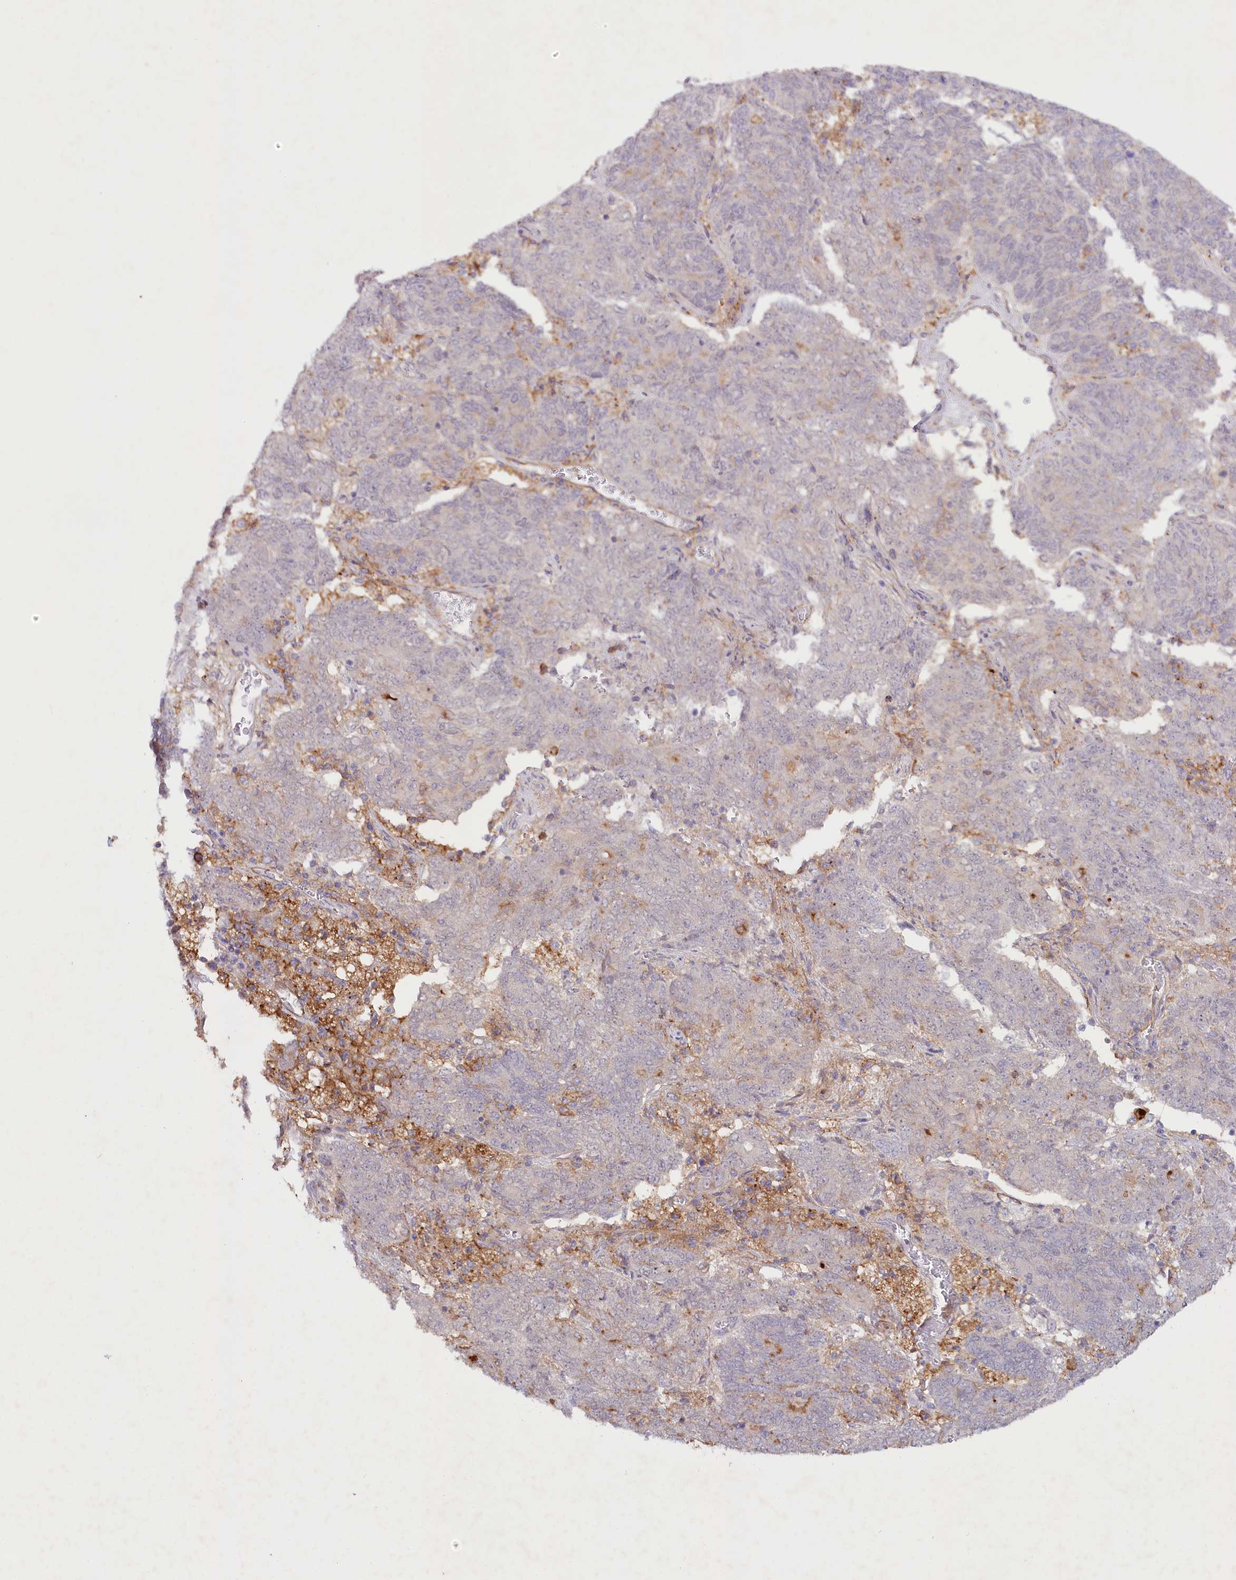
{"staining": {"intensity": "weak", "quantity": "<25%", "location": "cytoplasmic/membranous"}, "tissue": "endometrial cancer", "cell_type": "Tumor cells", "image_type": "cancer", "snomed": [{"axis": "morphology", "description": "Adenocarcinoma, NOS"}, {"axis": "topography", "description": "Endometrium"}], "caption": "Immunohistochemistry (IHC) micrograph of neoplastic tissue: endometrial adenocarcinoma stained with DAB displays no significant protein positivity in tumor cells.", "gene": "ALDH3B1", "patient": {"sex": "female", "age": 80}}